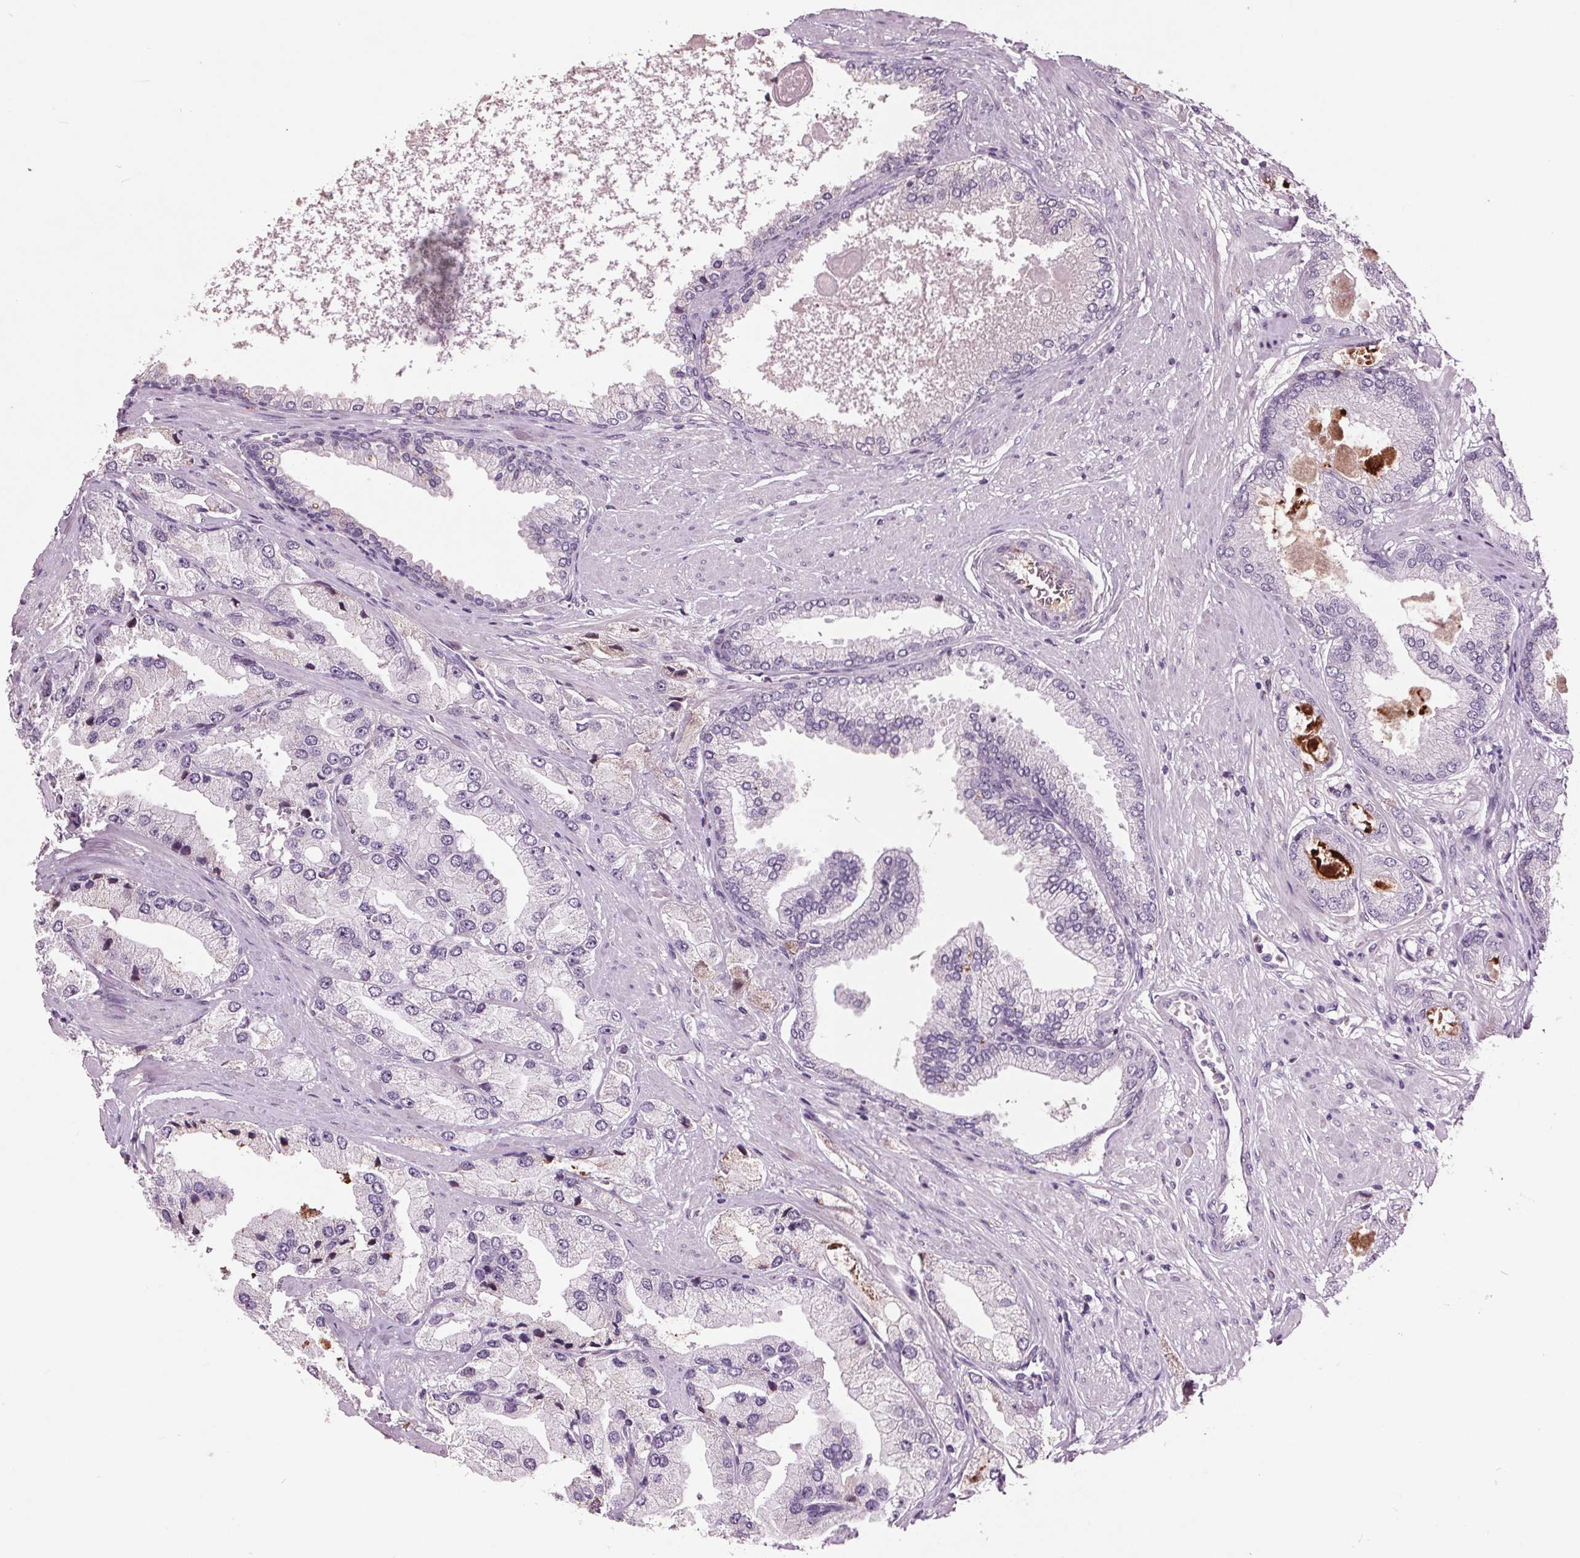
{"staining": {"intensity": "negative", "quantity": "none", "location": "none"}, "tissue": "prostate cancer", "cell_type": "Tumor cells", "image_type": "cancer", "snomed": [{"axis": "morphology", "description": "Adenocarcinoma, High grade"}, {"axis": "topography", "description": "Prostate"}], "caption": "This is an immunohistochemistry histopathology image of prostate cancer. There is no expression in tumor cells.", "gene": "C6", "patient": {"sex": "male", "age": 68}}